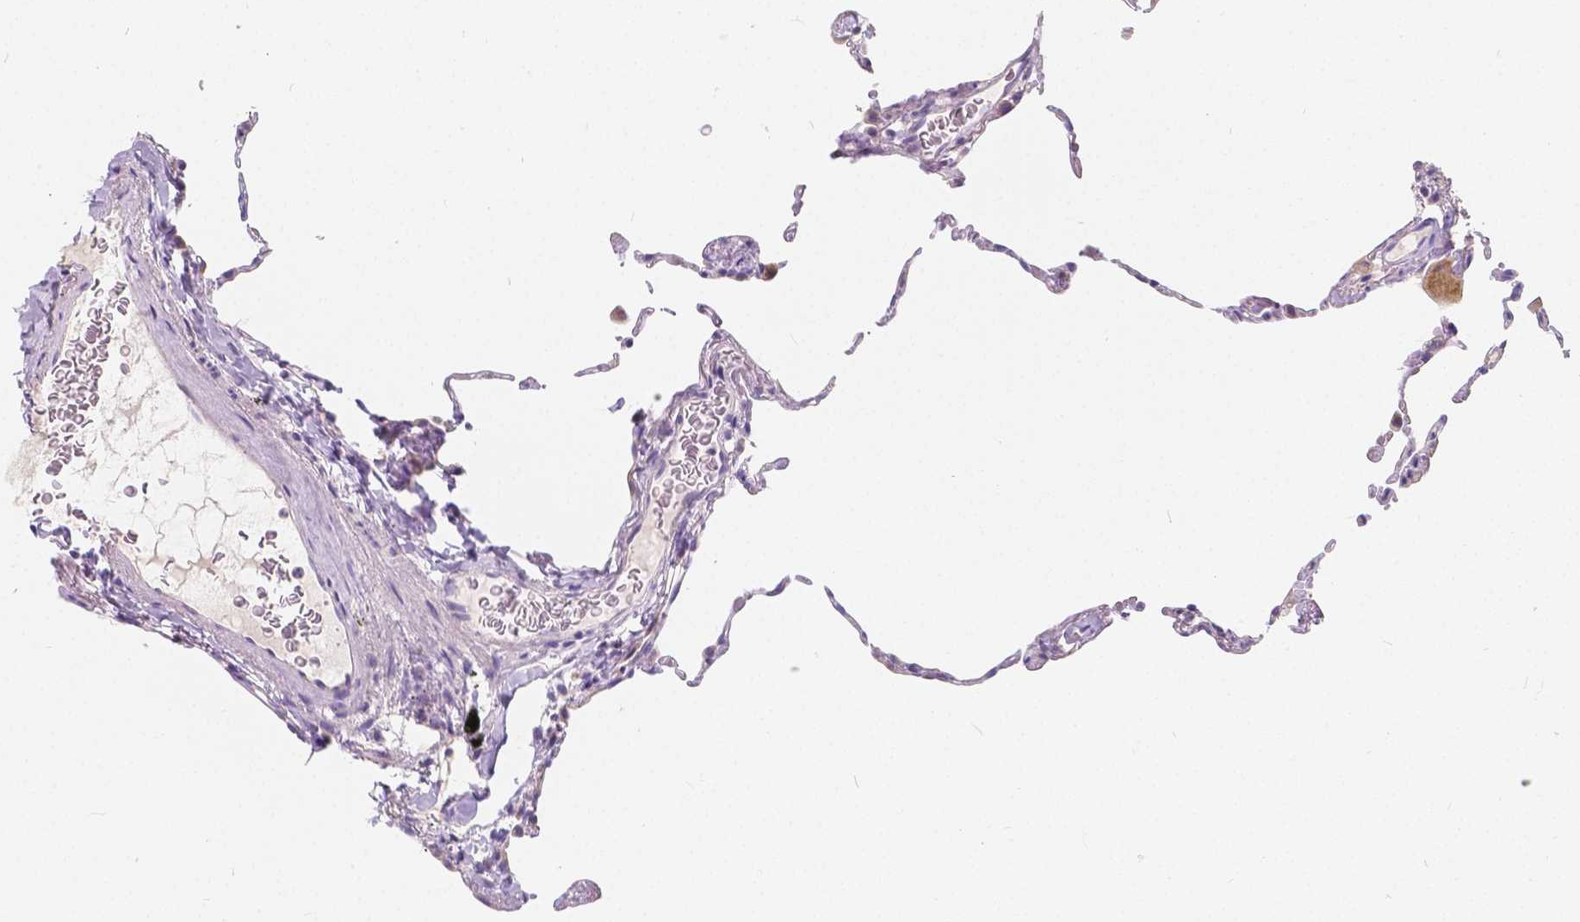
{"staining": {"intensity": "negative", "quantity": "none", "location": "none"}, "tissue": "lung", "cell_type": "Alveolar cells", "image_type": "normal", "snomed": [{"axis": "morphology", "description": "Normal tissue, NOS"}, {"axis": "topography", "description": "Lung"}], "caption": "IHC micrograph of normal lung: human lung stained with DAB (3,3'-diaminobenzidine) displays no significant protein positivity in alveolar cells.", "gene": "RNF186", "patient": {"sex": "female", "age": 57}}